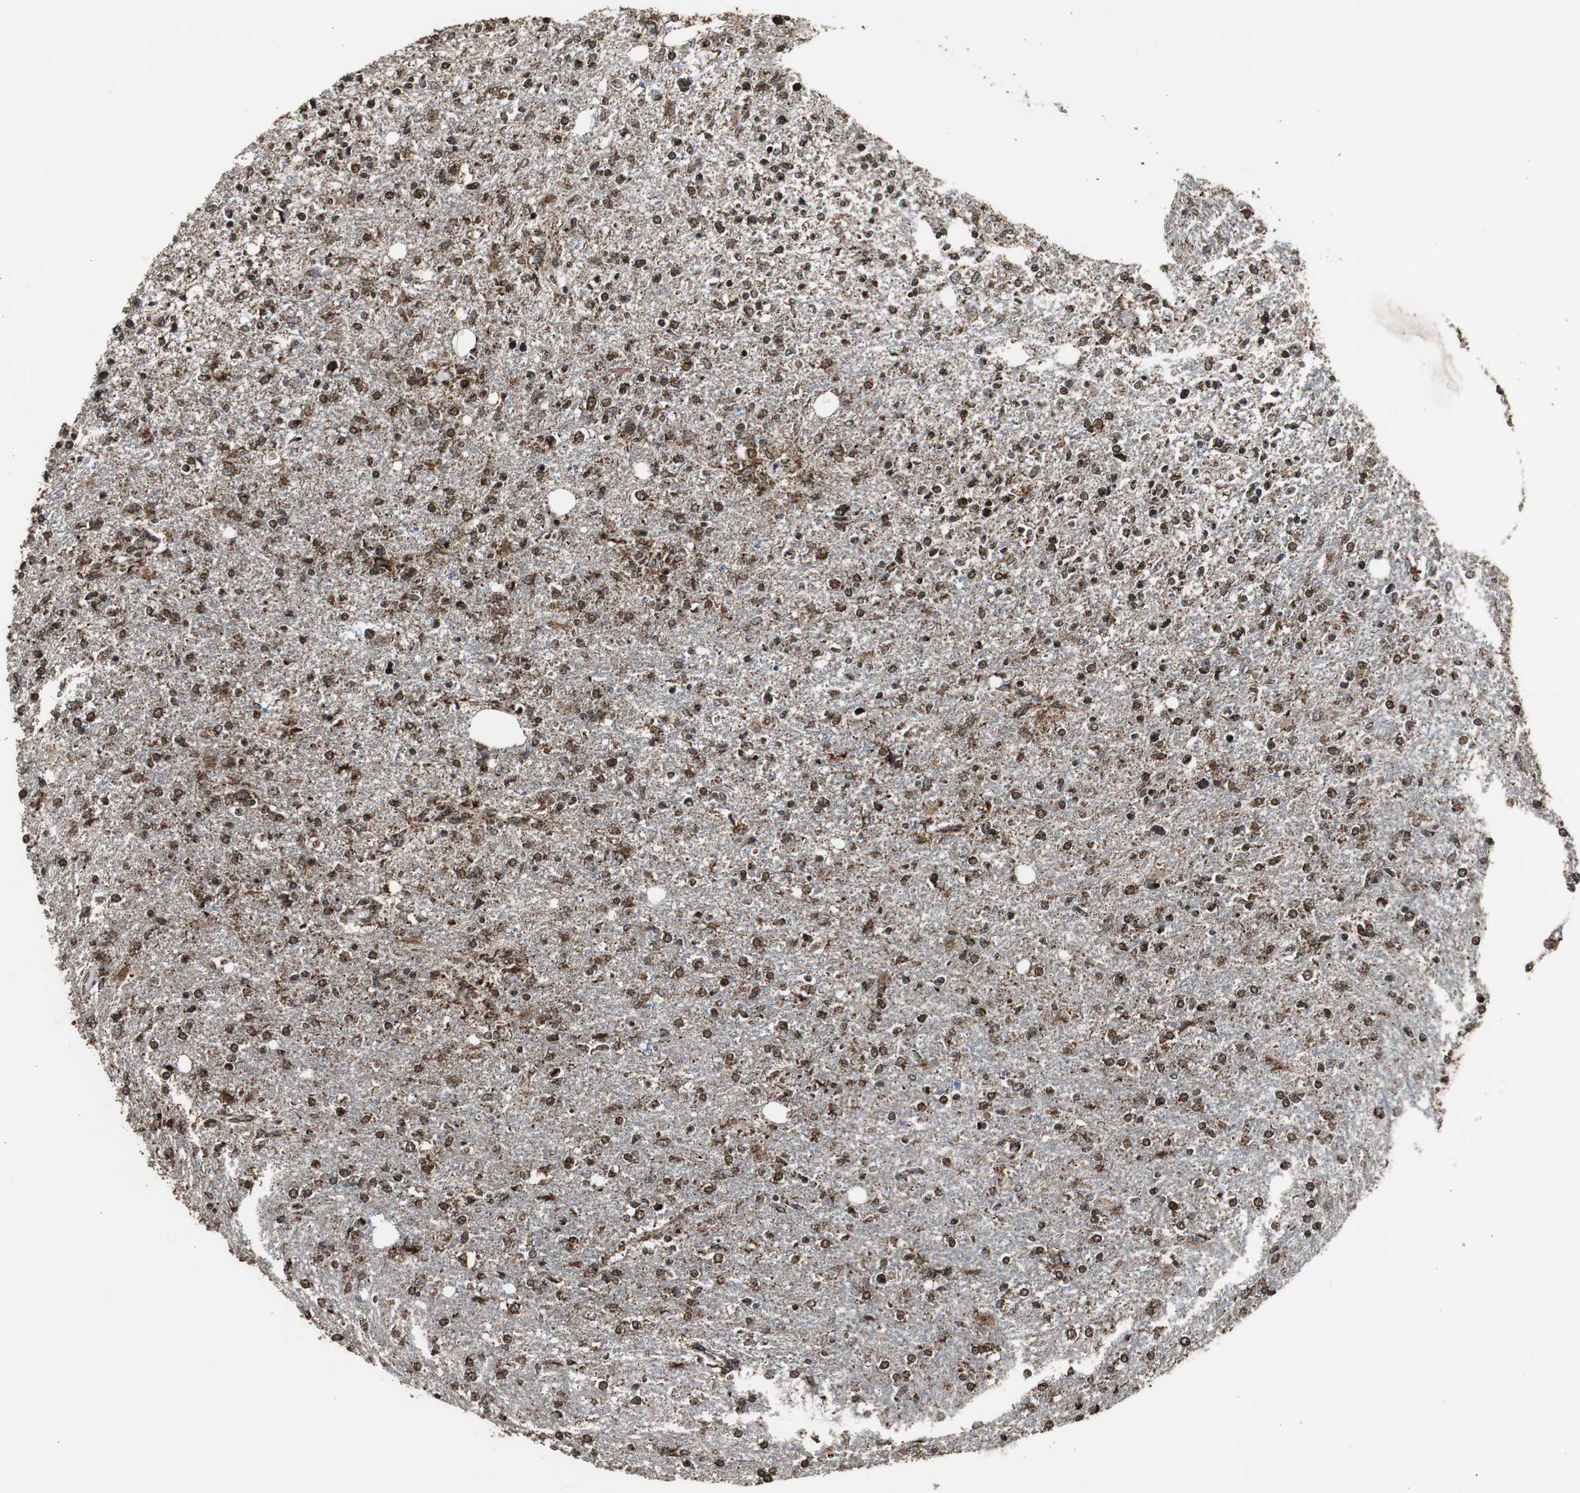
{"staining": {"intensity": "strong", "quantity": ">75%", "location": "cytoplasmic/membranous,nuclear"}, "tissue": "glioma", "cell_type": "Tumor cells", "image_type": "cancer", "snomed": [{"axis": "morphology", "description": "Glioma, malignant, High grade"}, {"axis": "topography", "description": "Cerebral cortex"}], "caption": "Human glioma stained with a protein marker exhibits strong staining in tumor cells.", "gene": "HSPA9", "patient": {"sex": "male", "age": 76}}